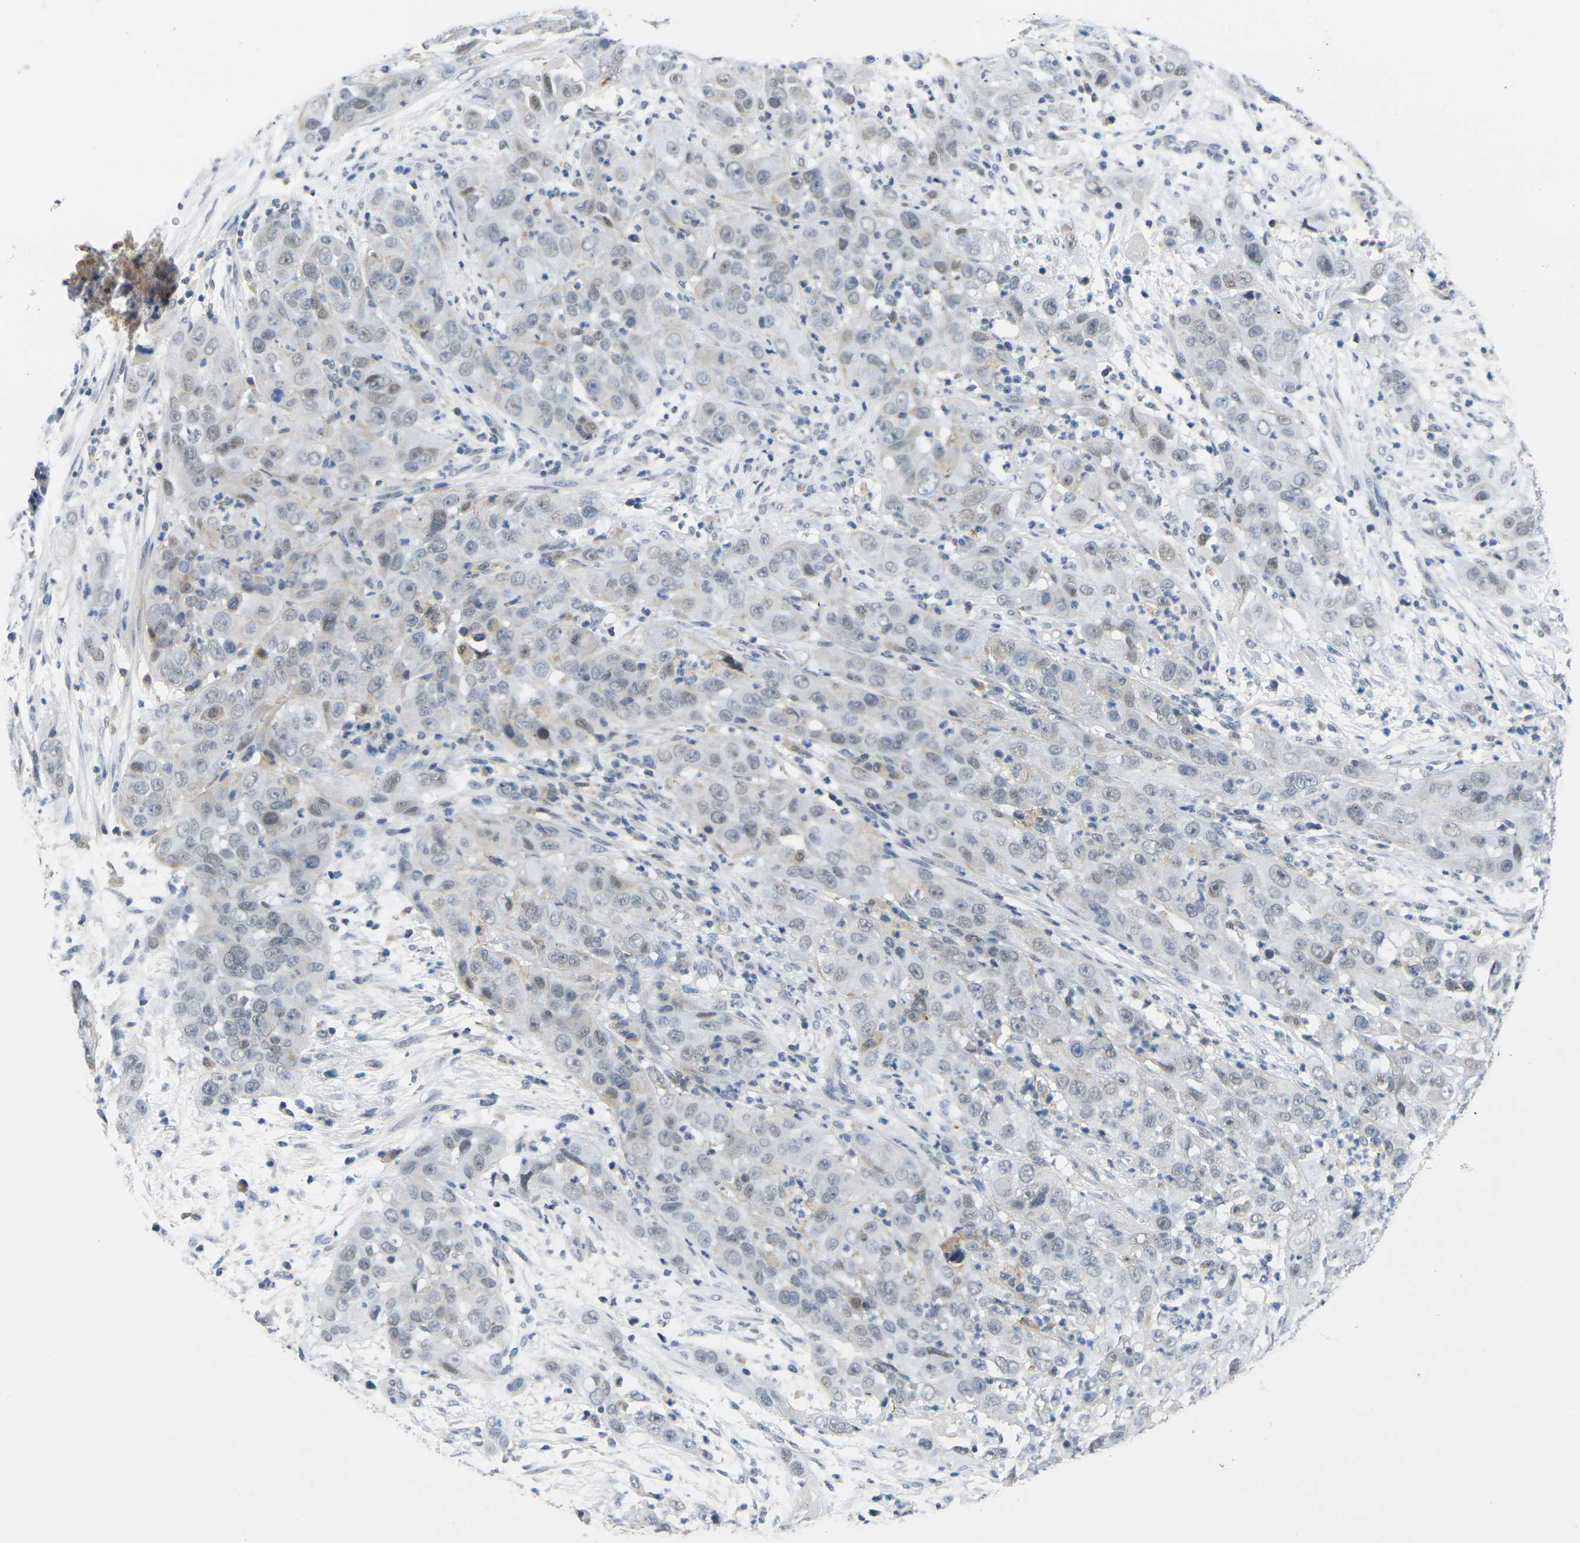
{"staining": {"intensity": "weak", "quantity": "<25%", "location": "nuclear"}, "tissue": "cervical cancer", "cell_type": "Tumor cells", "image_type": "cancer", "snomed": [{"axis": "morphology", "description": "Squamous cell carcinoma, NOS"}, {"axis": "topography", "description": "Cervix"}], "caption": "DAB immunohistochemical staining of cervical squamous cell carcinoma exhibits no significant expression in tumor cells.", "gene": "OTOF", "patient": {"sex": "female", "age": 32}}